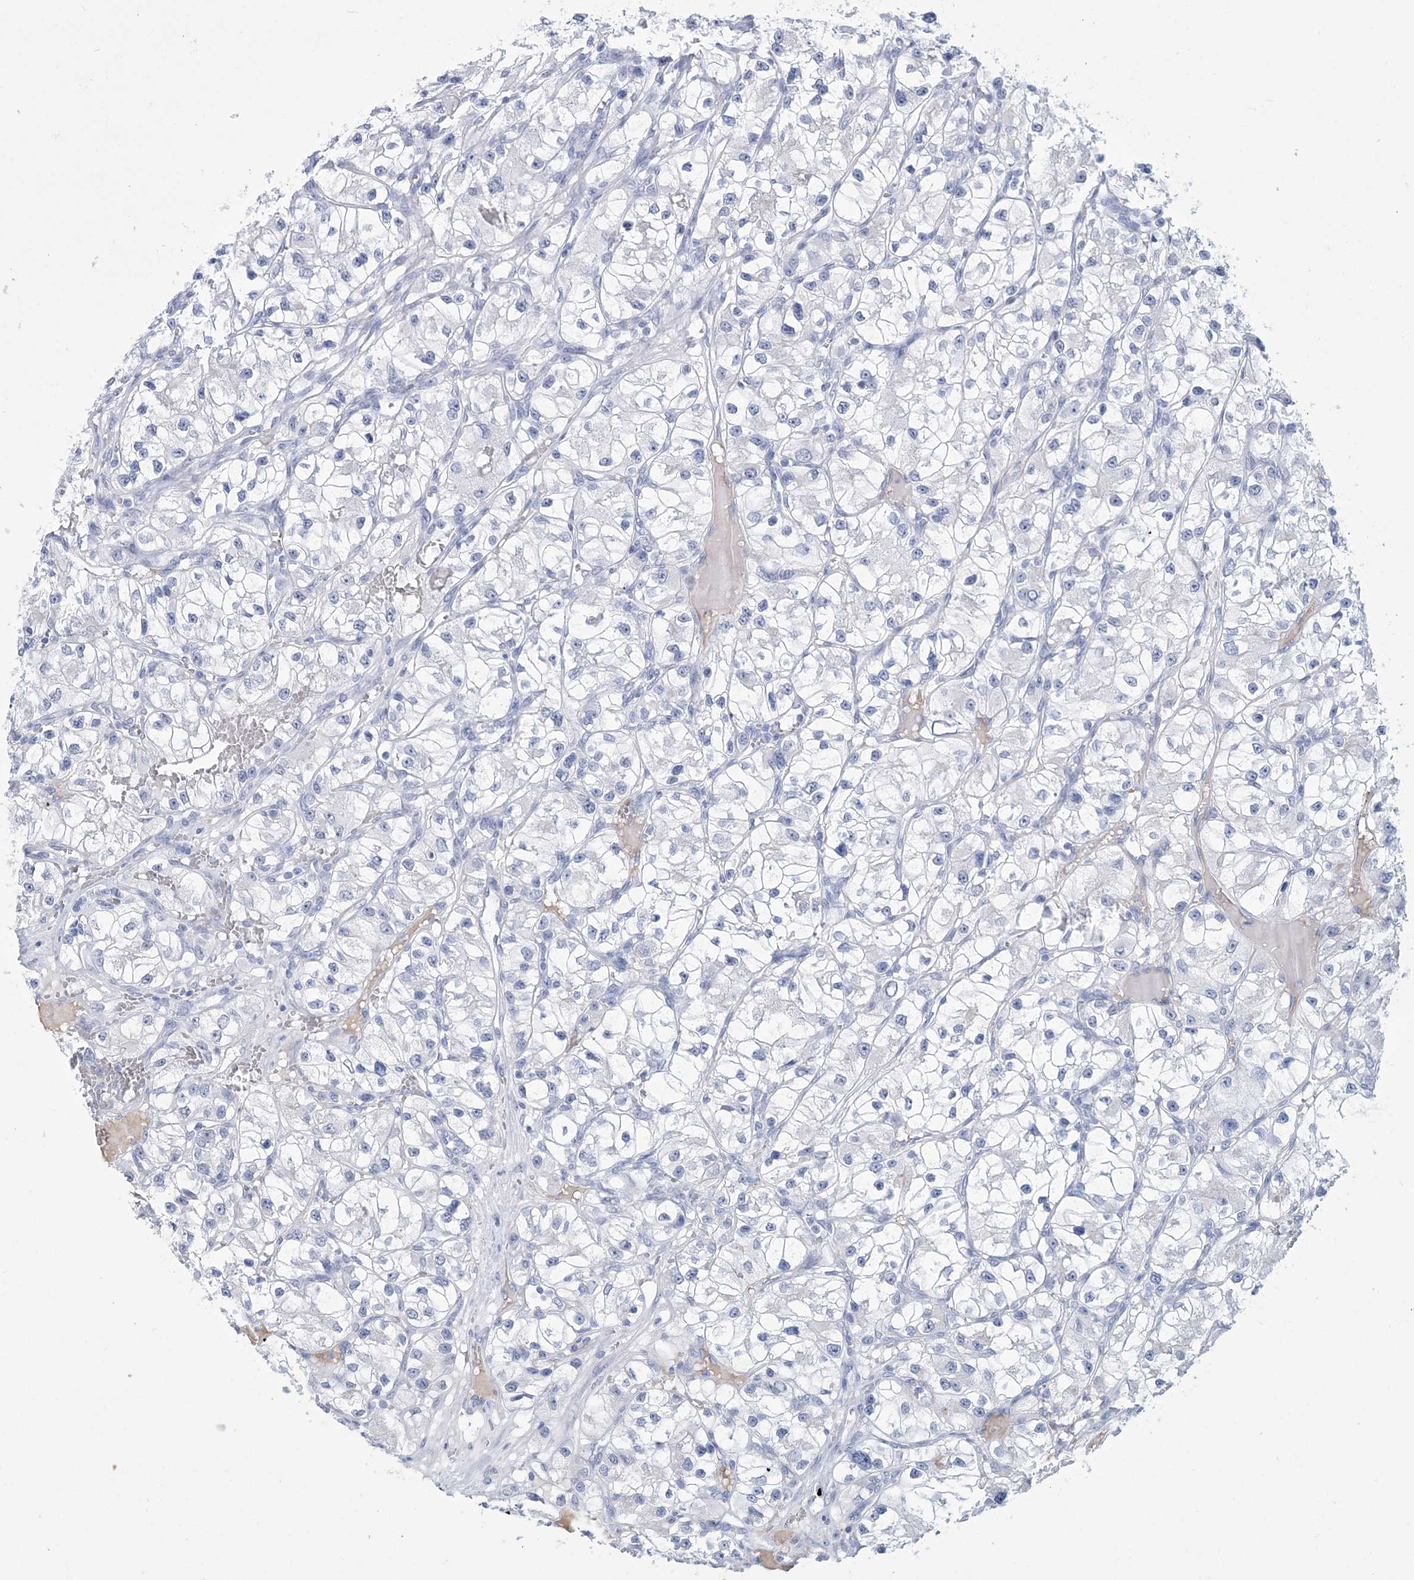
{"staining": {"intensity": "negative", "quantity": "none", "location": "none"}, "tissue": "renal cancer", "cell_type": "Tumor cells", "image_type": "cancer", "snomed": [{"axis": "morphology", "description": "Adenocarcinoma, NOS"}, {"axis": "topography", "description": "Kidney"}], "caption": "This is a image of immunohistochemistry staining of renal cancer (adenocarcinoma), which shows no expression in tumor cells. Brightfield microscopy of IHC stained with DAB (brown) and hematoxylin (blue), captured at high magnification.", "gene": "DPCD", "patient": {"sex": "female", "age": 57}}